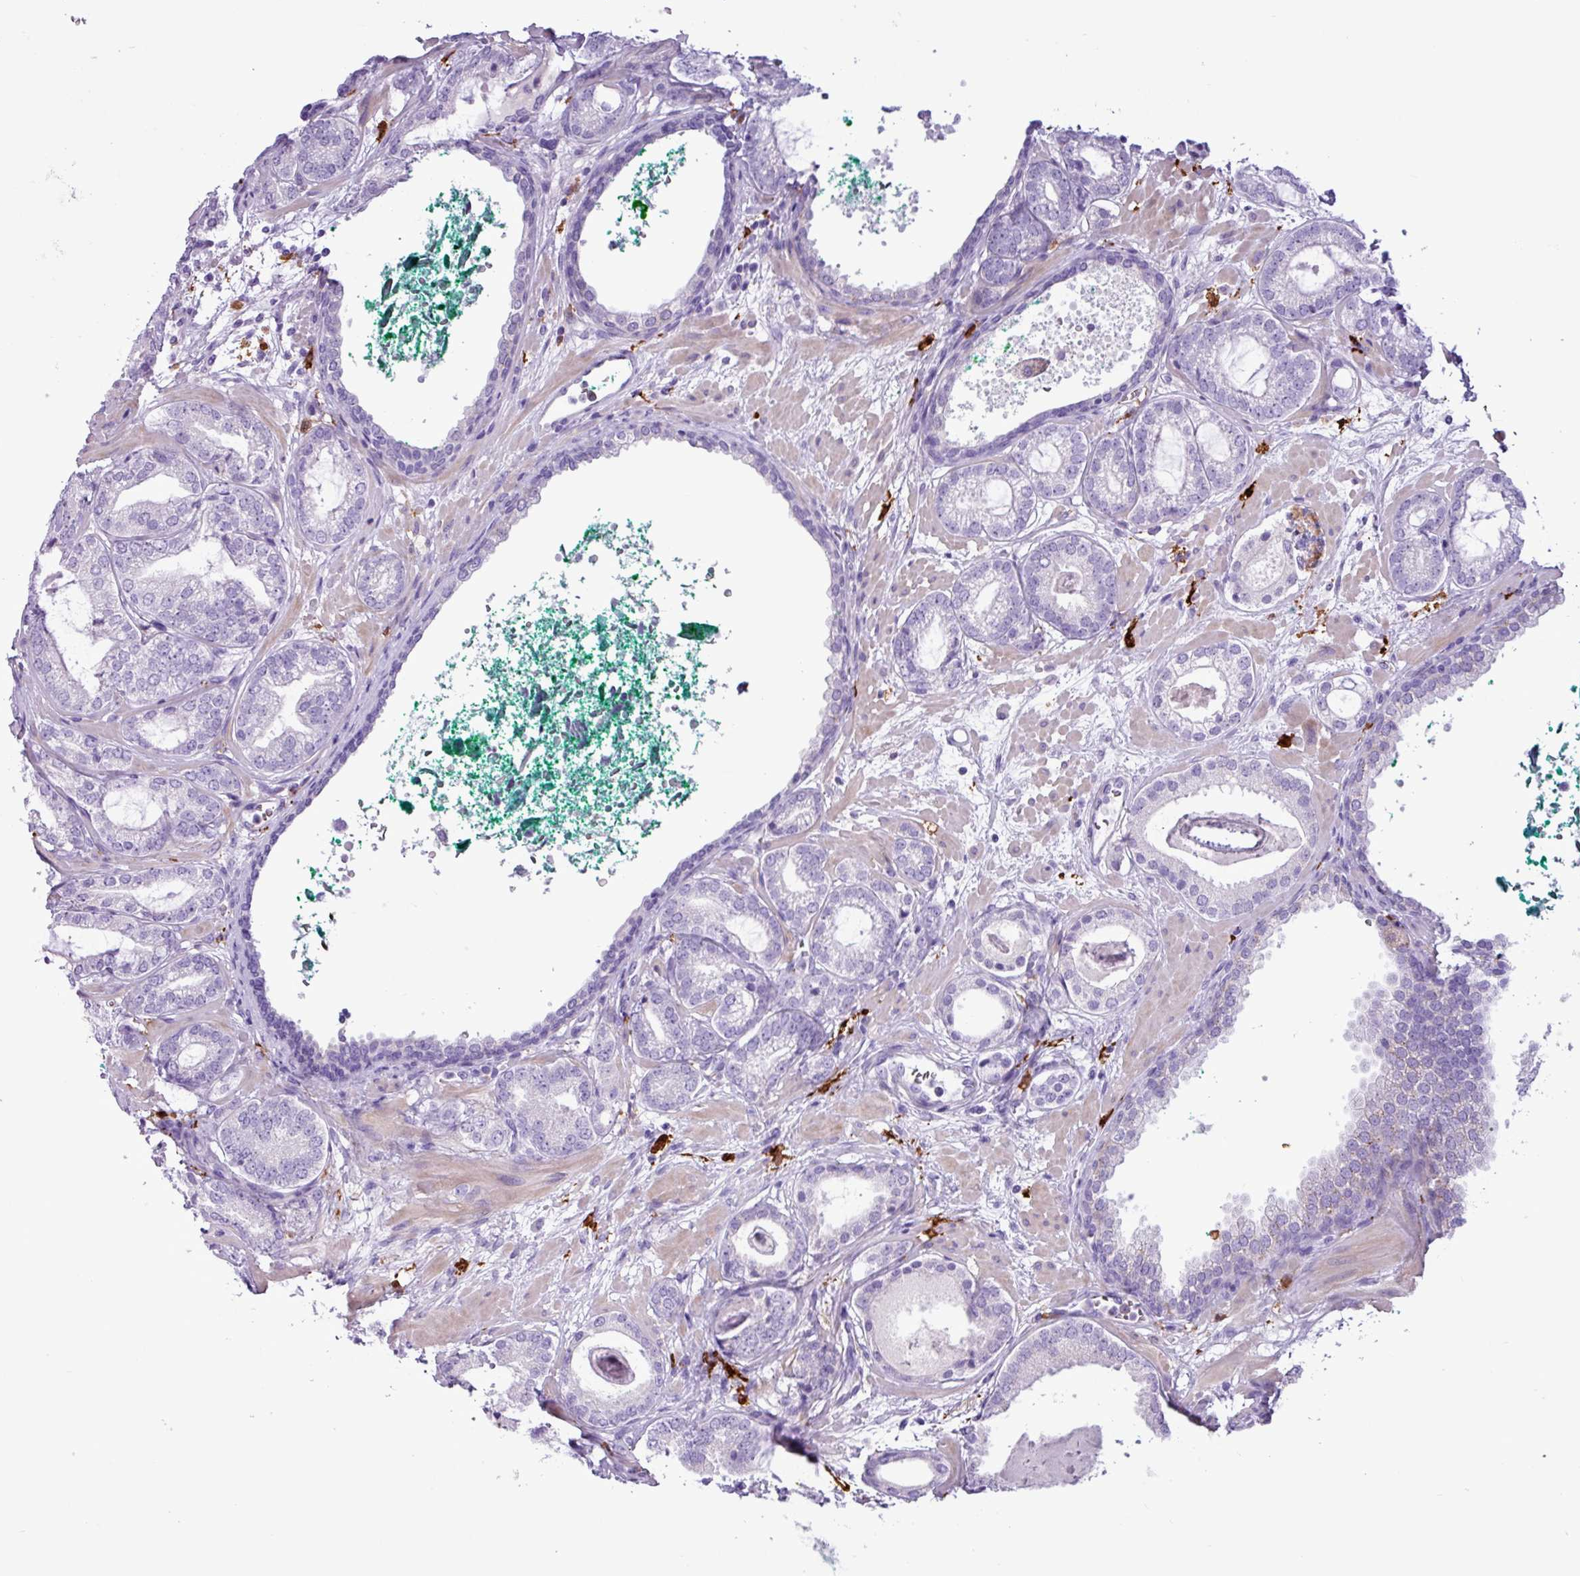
{"staining": {"intensity": "negative", "quantity": "none", "location": "none"}, "tissue": "prostate cancer", "cell_type": "Tumor cells", "image_type": "cancer", "snomed": [{"axis": "morphology", "description": "Adenocarcinoma, High grade"}, {"axis": "topography", "description": "Prostate"}], "caption": "Tumor cells show no significant protein expression in prostate cancer (adenocarcinoma (high-grade)).", "gene": "TMEM200C", "patient": {"sex": "male", "age": 60}}